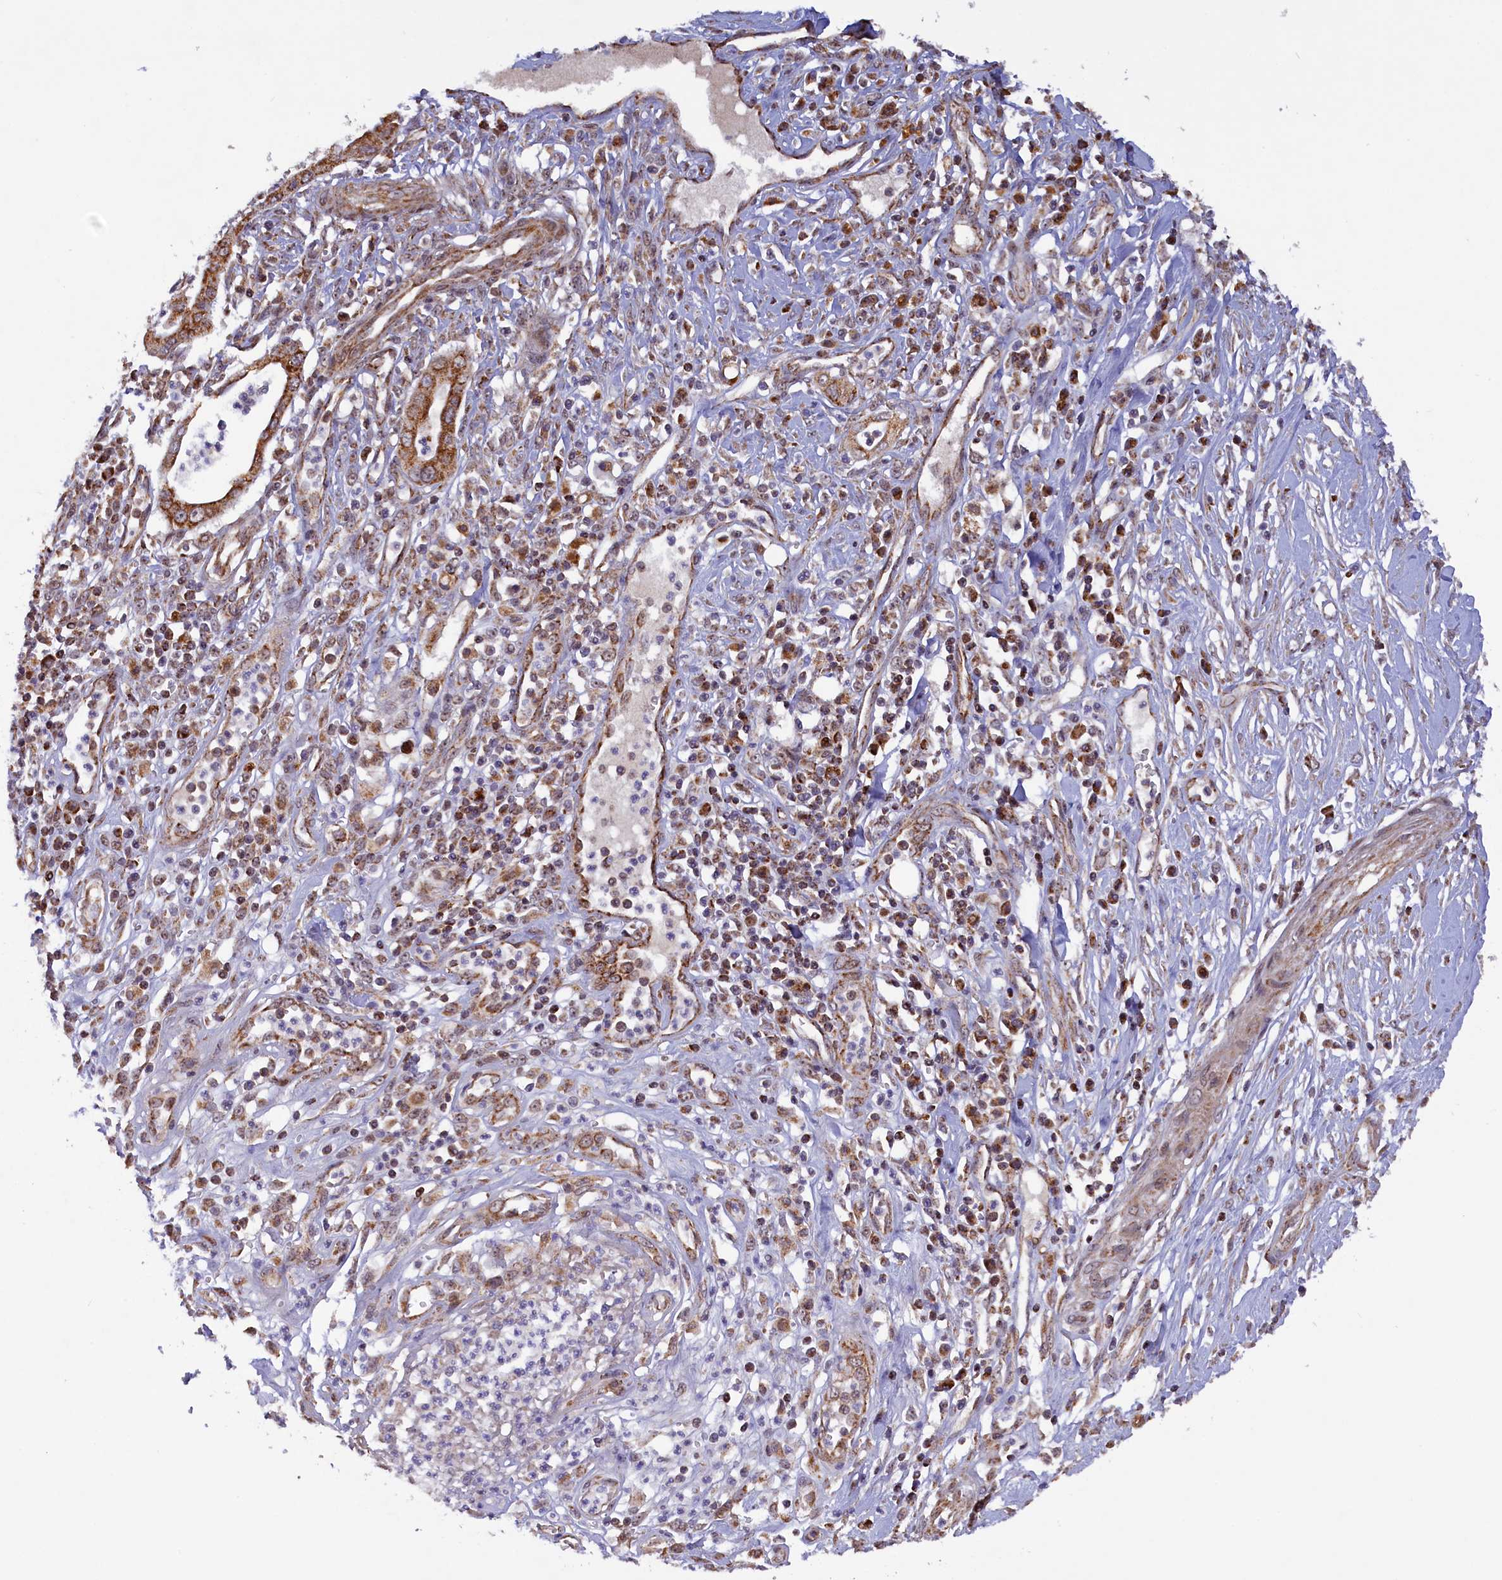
{"staining": {"intensity": "strong", "quantity": "25%-75%", "location": "cytoplasmic/membranous"}, "tissue": "pancreatic cancer", "cell_type": "Tumor cells", "image_type": "cancer", "snomed": [{"axis": "morphology", "description": "Adenocarcinoma, NOS"}, {"axis": "topography", "description": "Pancreas"}], "caption": "Pancreatic cancer was stained to show a protein in brown. There is high levels of strong cytoplasmic/membranous expression in about 25%-75% of tumor cells.", "gene": "DUS3L", "patient": {"sex": "male", "age": 68}}